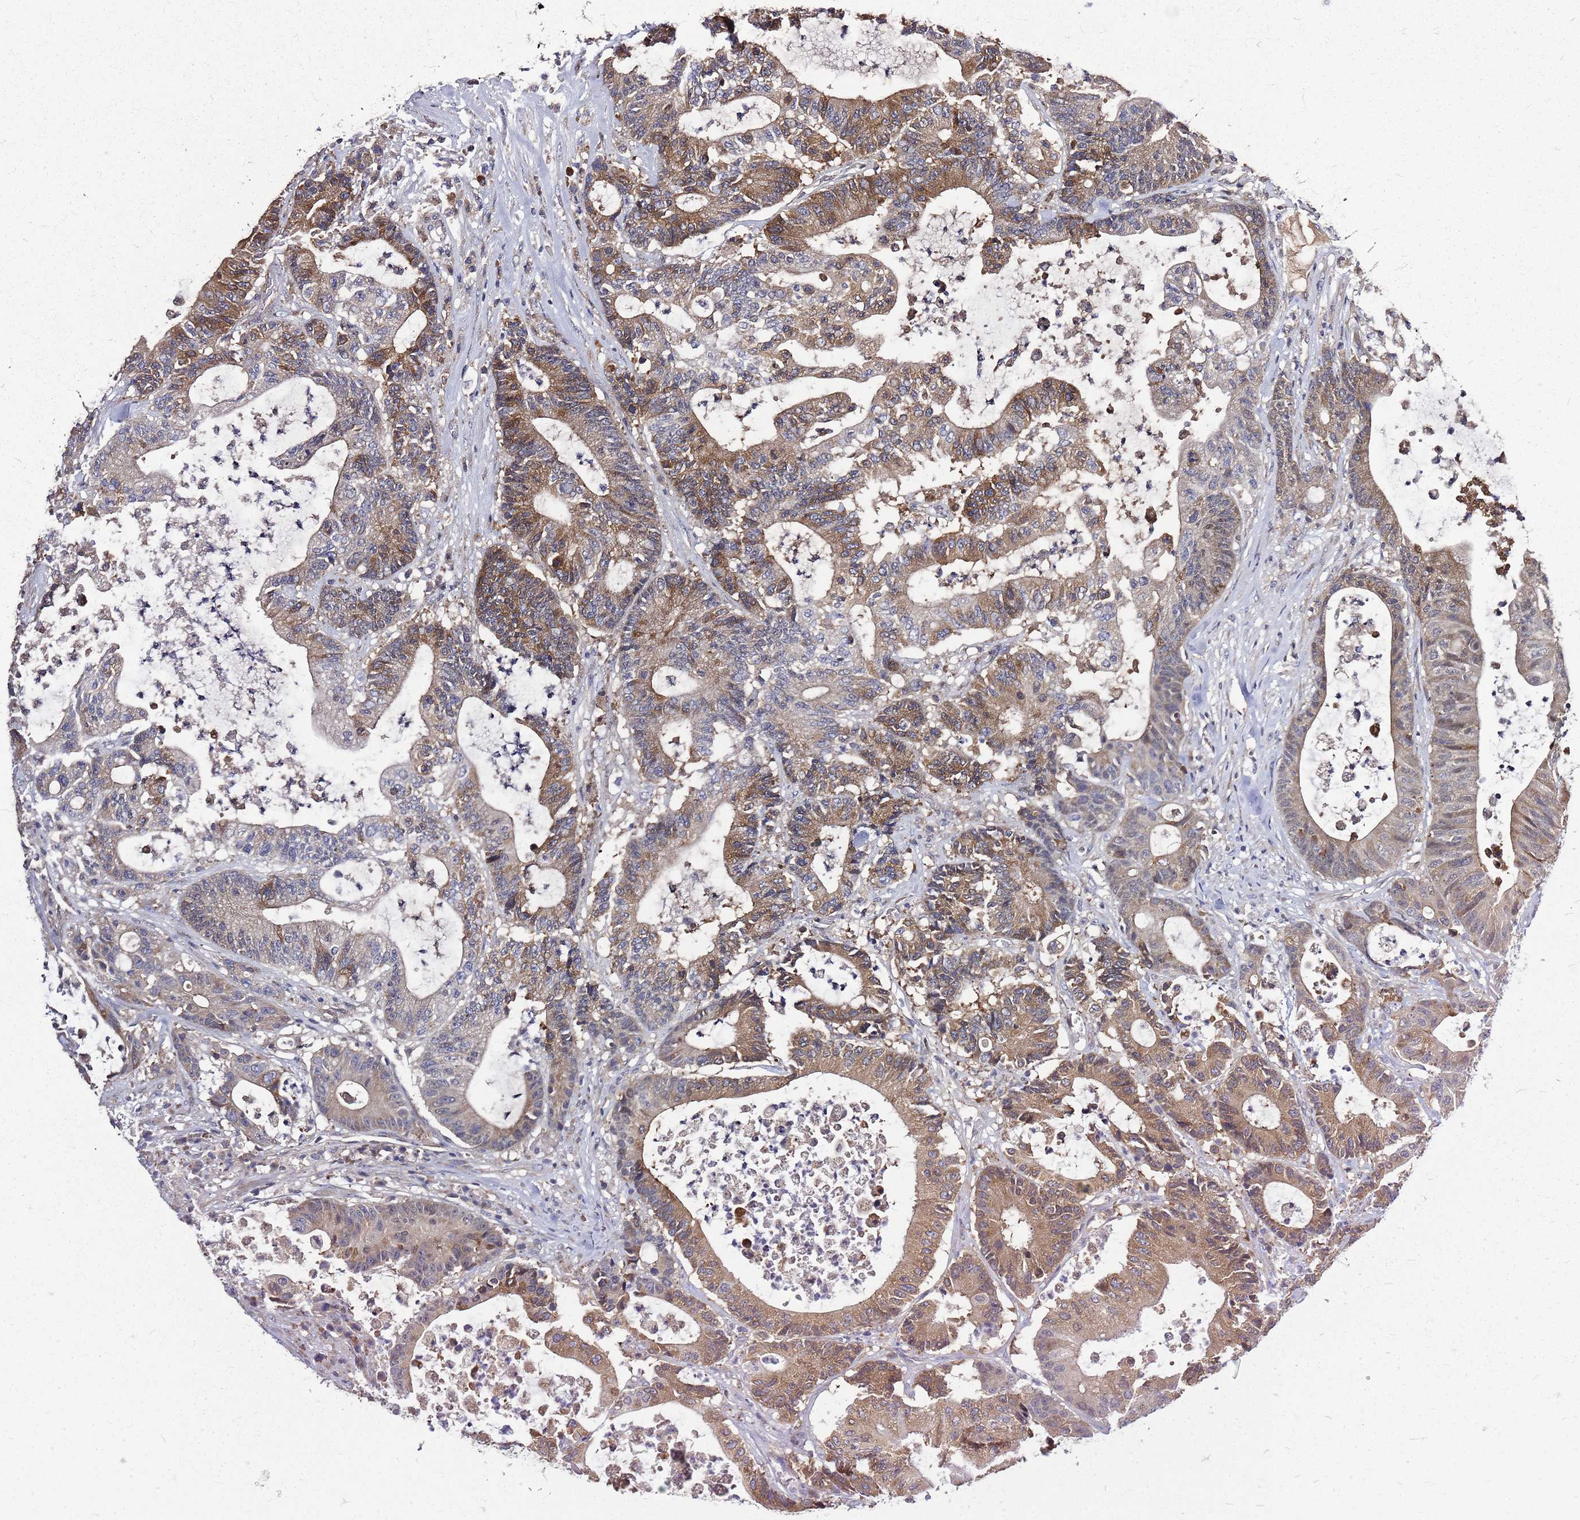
{"staining": {"intensity": "moderate", "quantity": "25%-75%", "location": "cytoplasmic/membranous,nuclear"}, "tissue": "colorectal cancer", "cell_type": "Tumor cells", "image_type": "cancer", "snomed": [{"axis": "morphology", "description": "Adenocarcinoma, NOS"}, {"axis": "topography", "description": "Colon"}], "caption": "Tumor cells display medium levels of moderate cytoplasmic/membranous and nuclear positivity in about 25%-75% of cells in human colorectal adenocarcinoma.", "gene": "PPP1R27", "patient": {"sex": "female", "age": 84}}